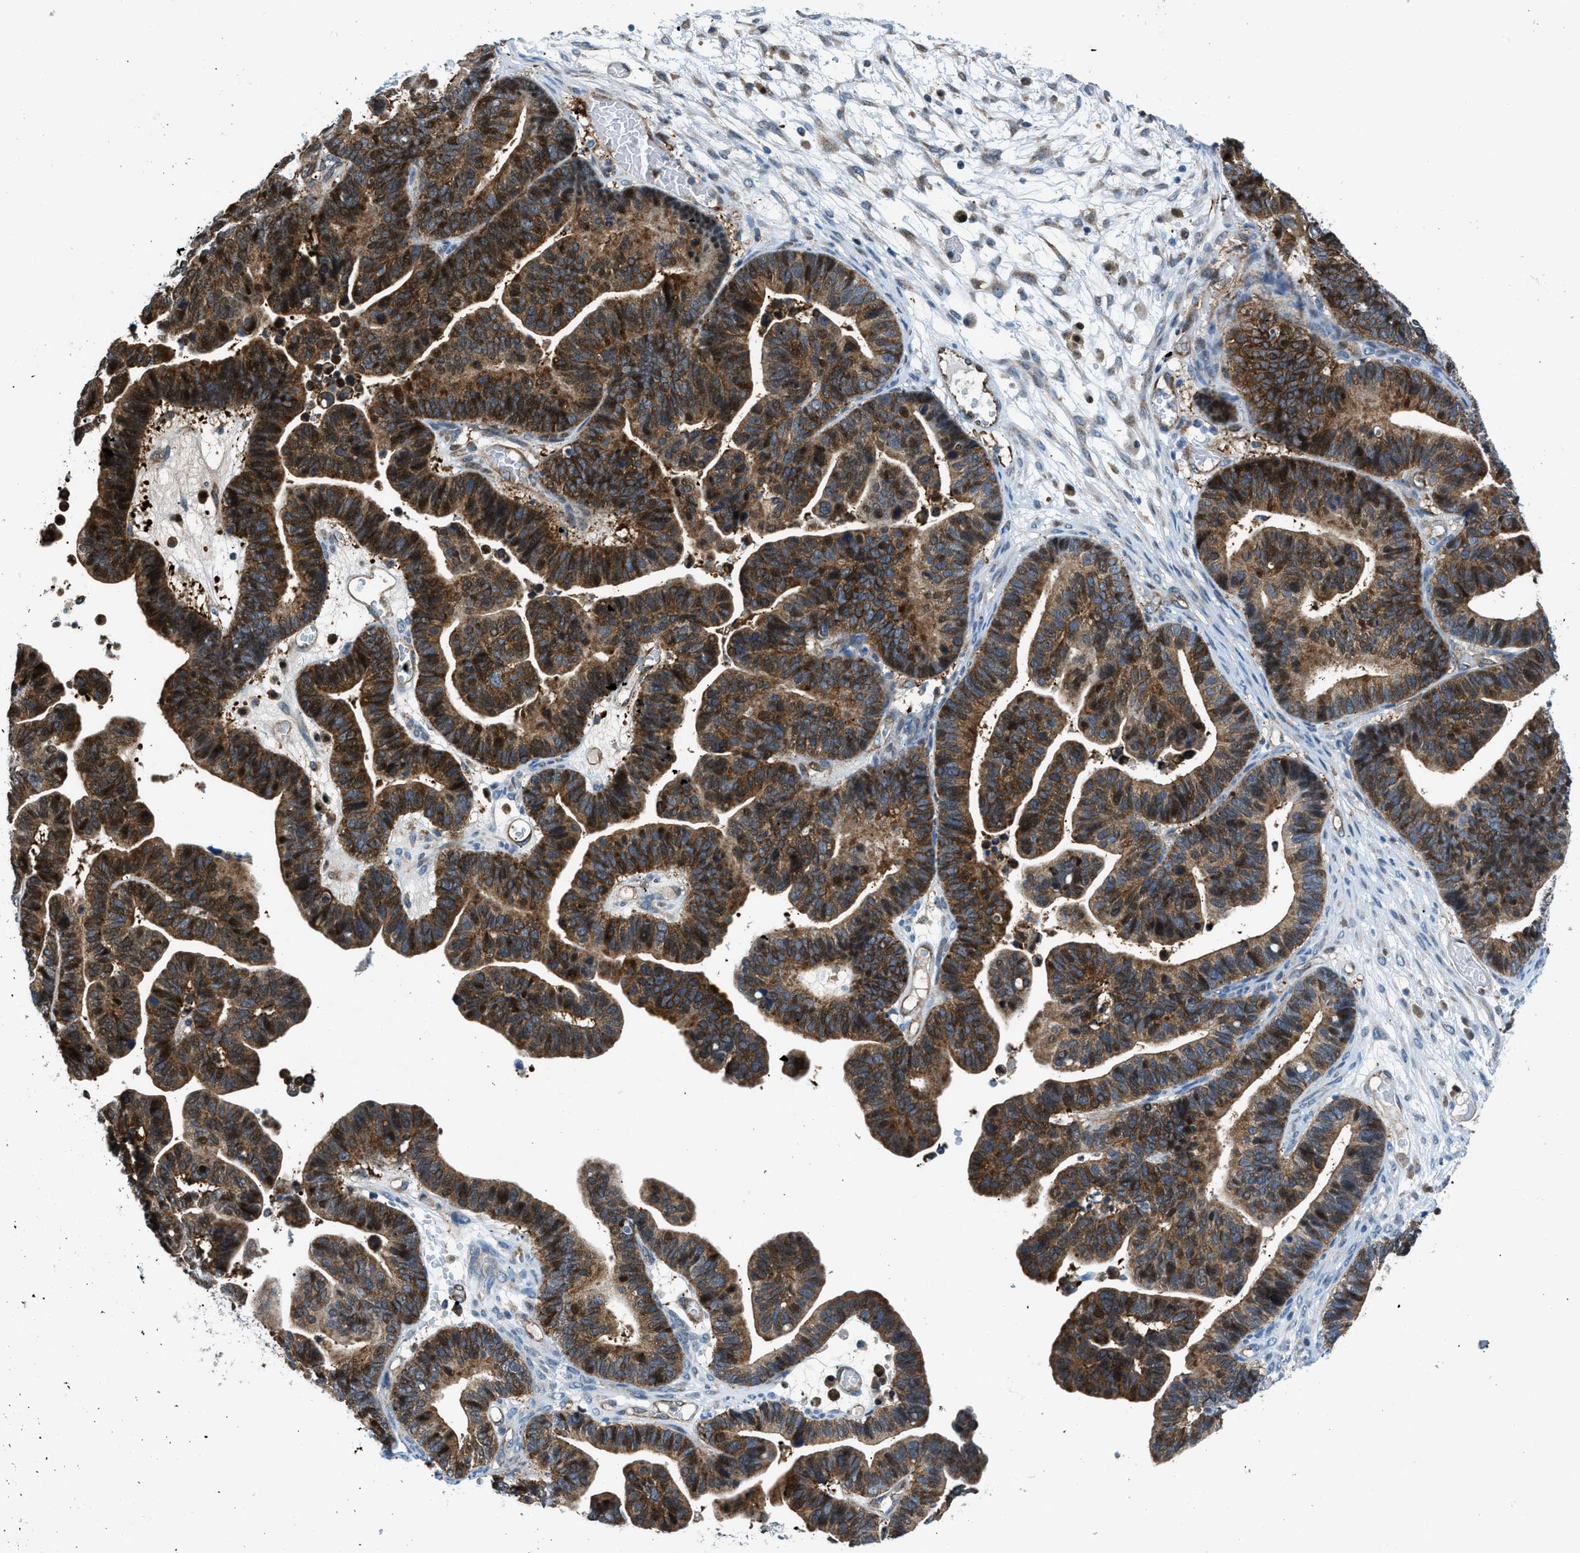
{"staining": {"intensity": "strong", "quantity": ">75%", "location": "cytoplasmic/membranous,nuclear"}, "tissue": "ovarian cancer", "cell_type": "Tumor cells", "image_type": "cancer", "snomed": [{"axis": "morphology", "description": "Cystadenocarcinoma, serous, NOS"}, {"axis": "topography", "description": "Ovary"}], "caption": "Brown immunohistochemical staining in human ovarian cancer demonstrates strong cytoplasmic/membranous and nuclear staining in about >75% of tumor cells.", "gene": "YWHAE", "patient": {"sex": "female", "age": 56}}